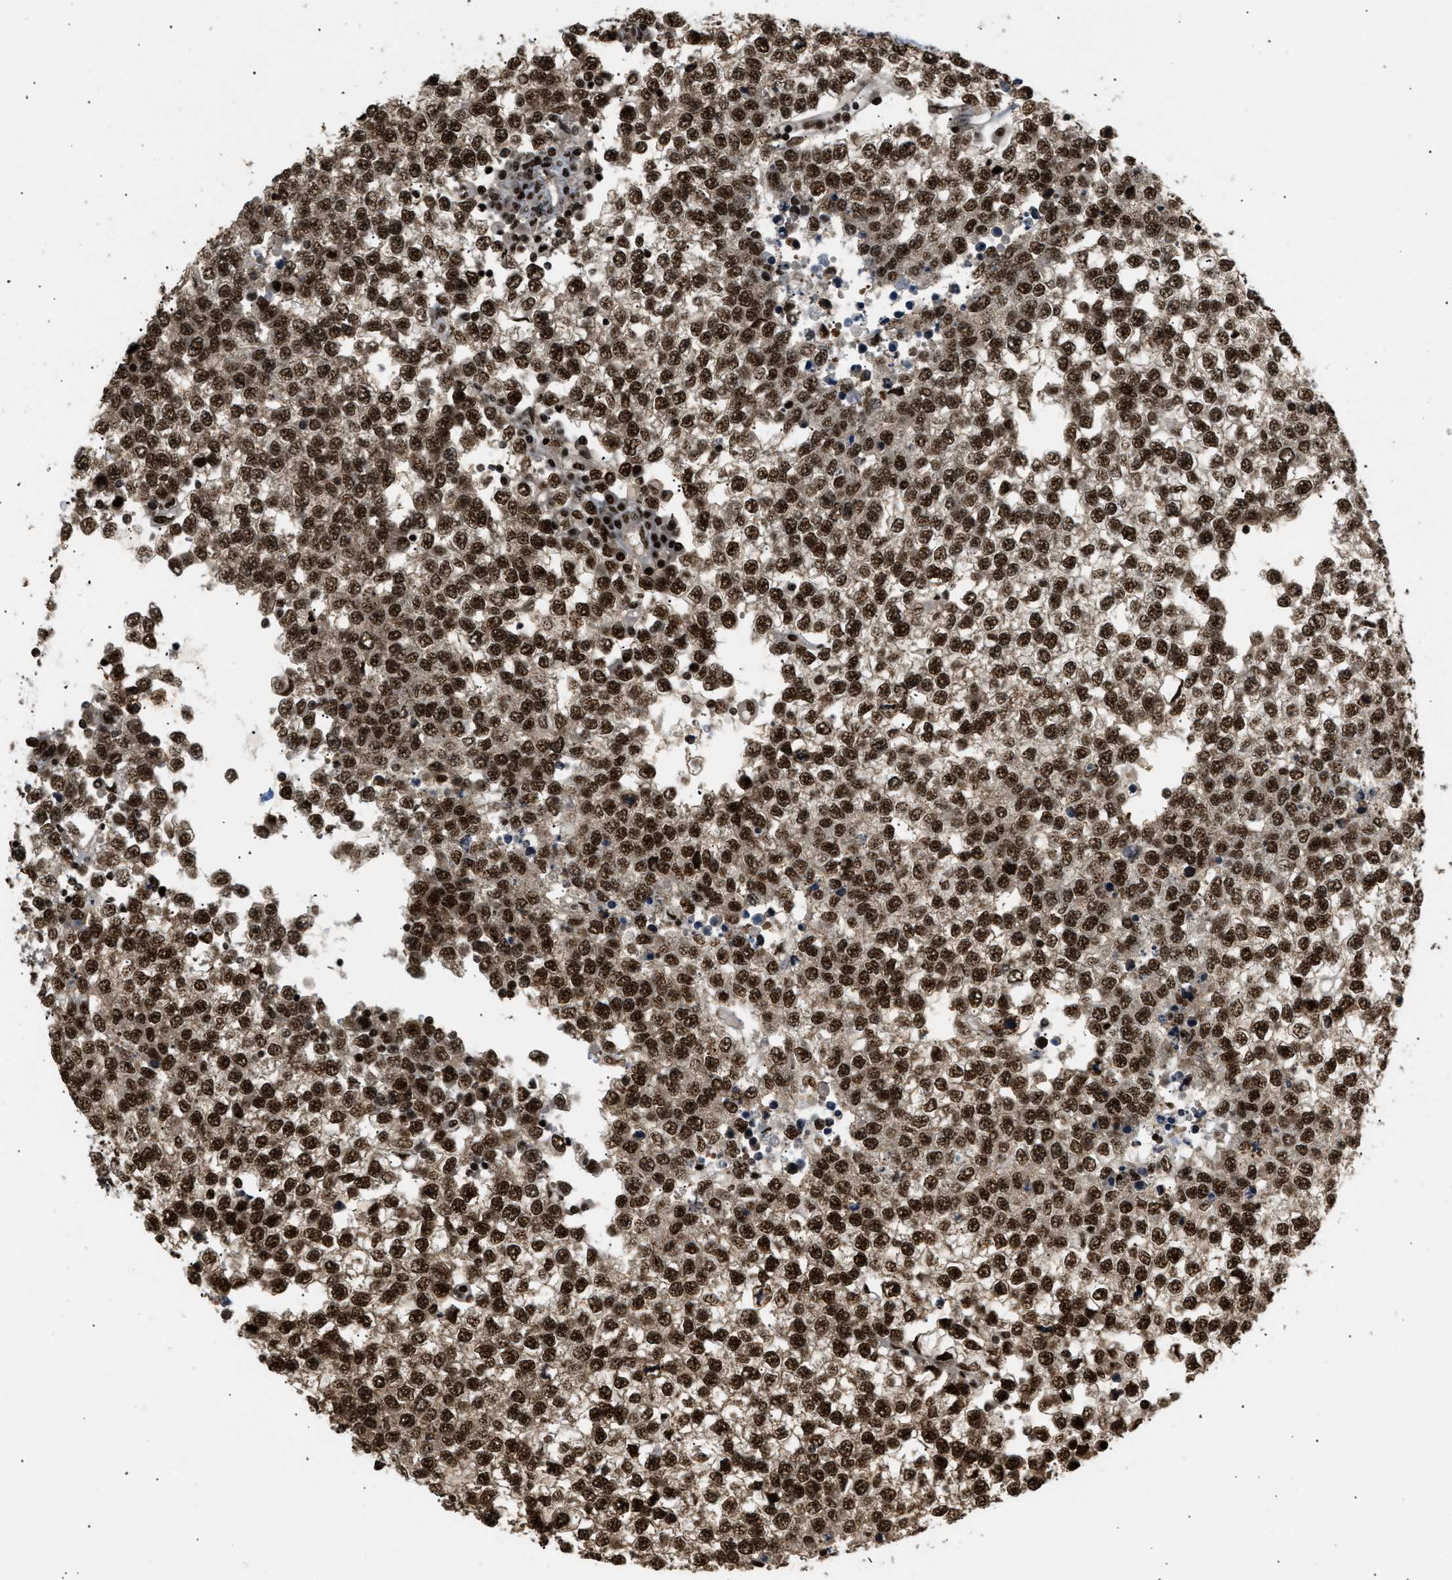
{"staining": {"intensity": "strong", "quantity": ">75%", "location": "nuclear"}, "tissue": "testis cancer", "cell_type": "Tumor cells", "image_type": "cancer", "snomed": [{"axis": "morphology", "description": "Seminoma, NOS"}, {"axis": "topography", "description": "Testis"}], "caption": "A brown stain labels strong nuclear positivity of a protein in testis cancer tumor cells. (IHC, brightfield microscopy, high magnification).", "gene": "RBM5", "patient": {"sex": "male", "age": 65}}